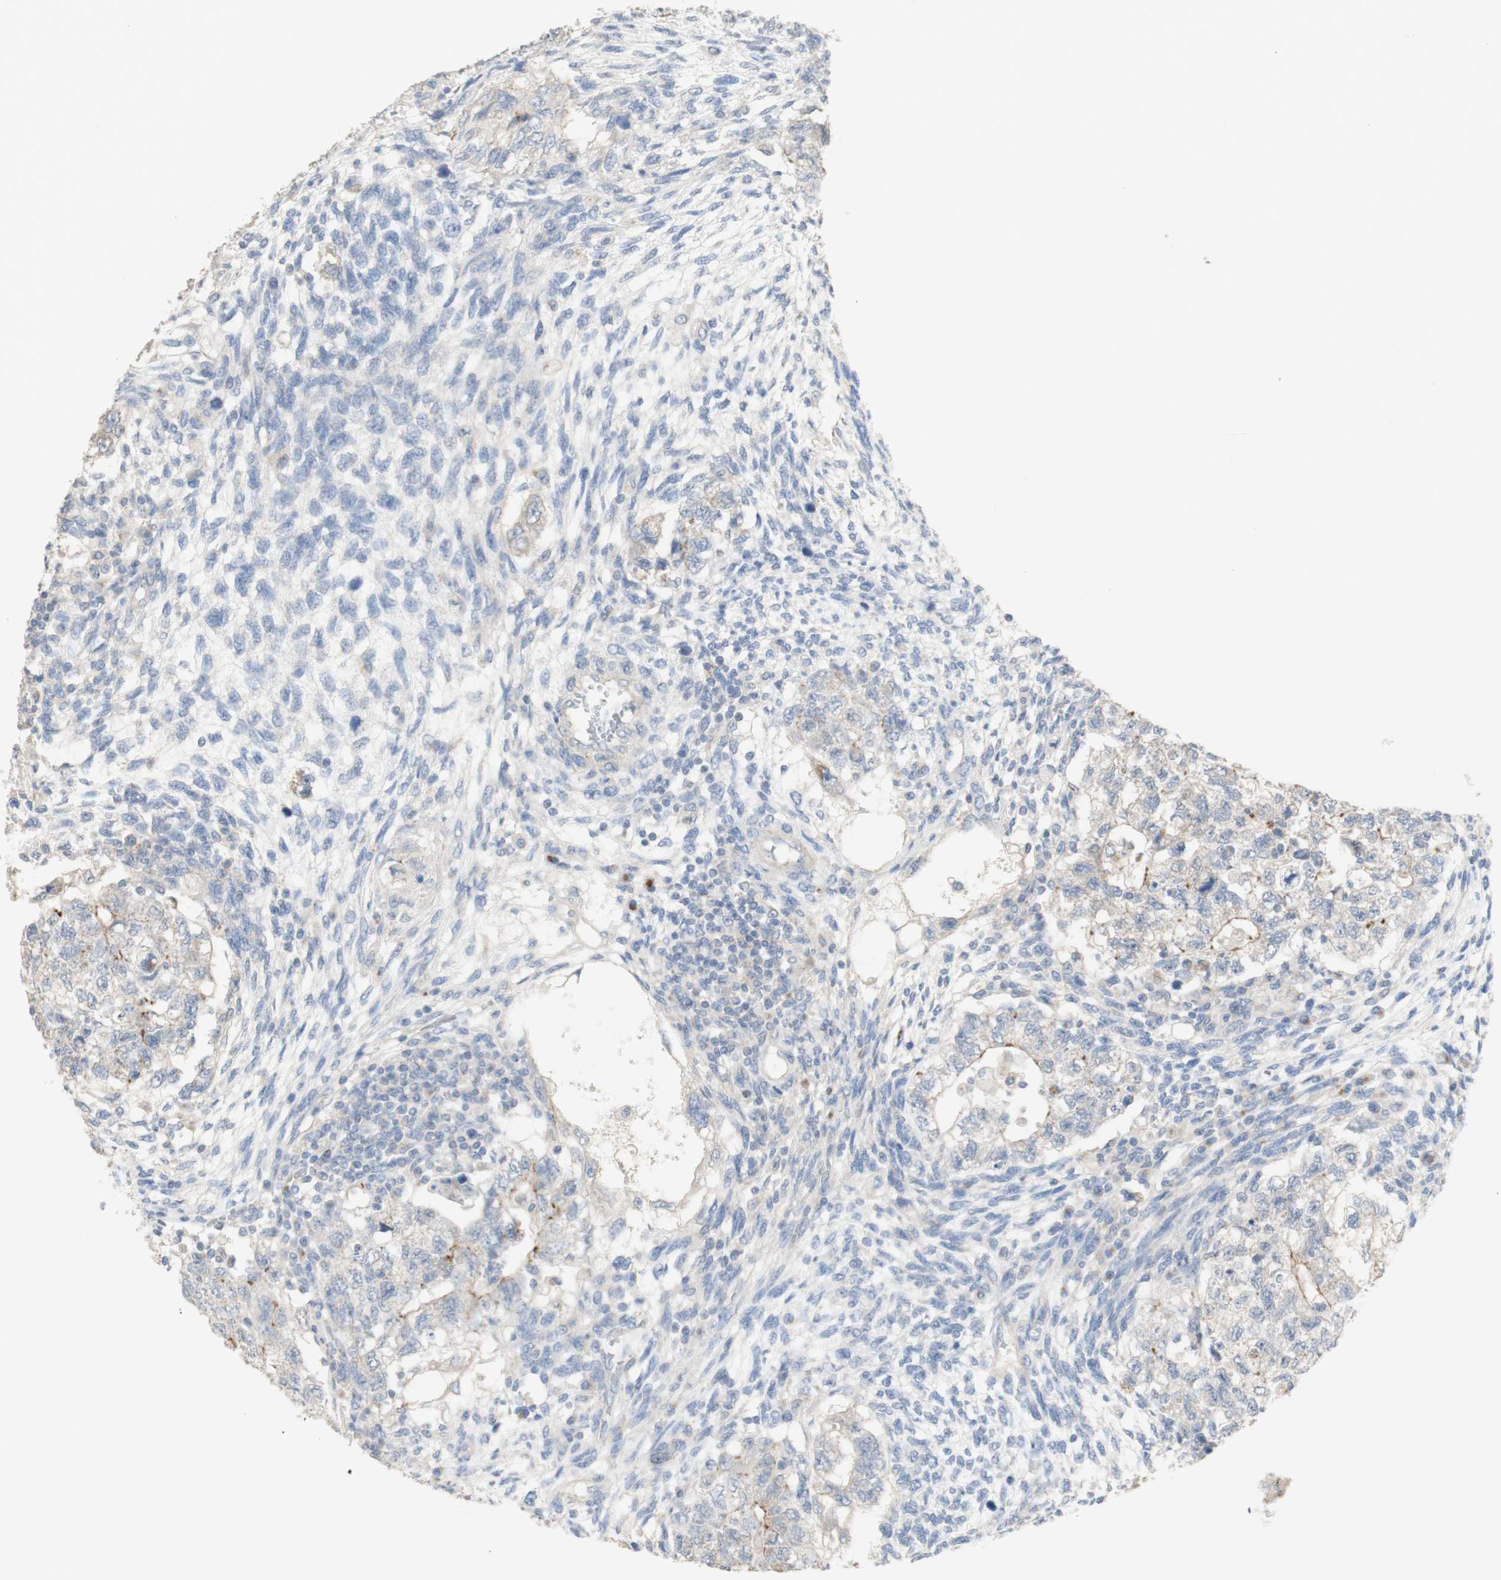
{"staining": {"intensity": "moderate", "quantity": "<25%", "location": "cytoplasmic/membranous"}, "tissue": "testis cancer", "cell_type": "Tumor cells", "image_type": "cancer", "snomed": [{"axis": "morphology", "description": "Normal tissue, NOS"}, {"axis": "morphology", "description": "Carcinoma, Embryonal, NOS"}, {"axis": "topography", "description": "Testis"}], "caption": "Immunohistochemistry histopathology image of neoplastic tissue: human testis cancer (embryonal carcinoma) stained using immunohistochemistry (IHC) reveals low levels of moderate protein expression localized specifically in the cytoplasmic/membranous of tumor cells, appearing as a cytoplasmic/membranous brown color.", "gene": "MANEA", "patient": {"sex": "male", "age": 36}}